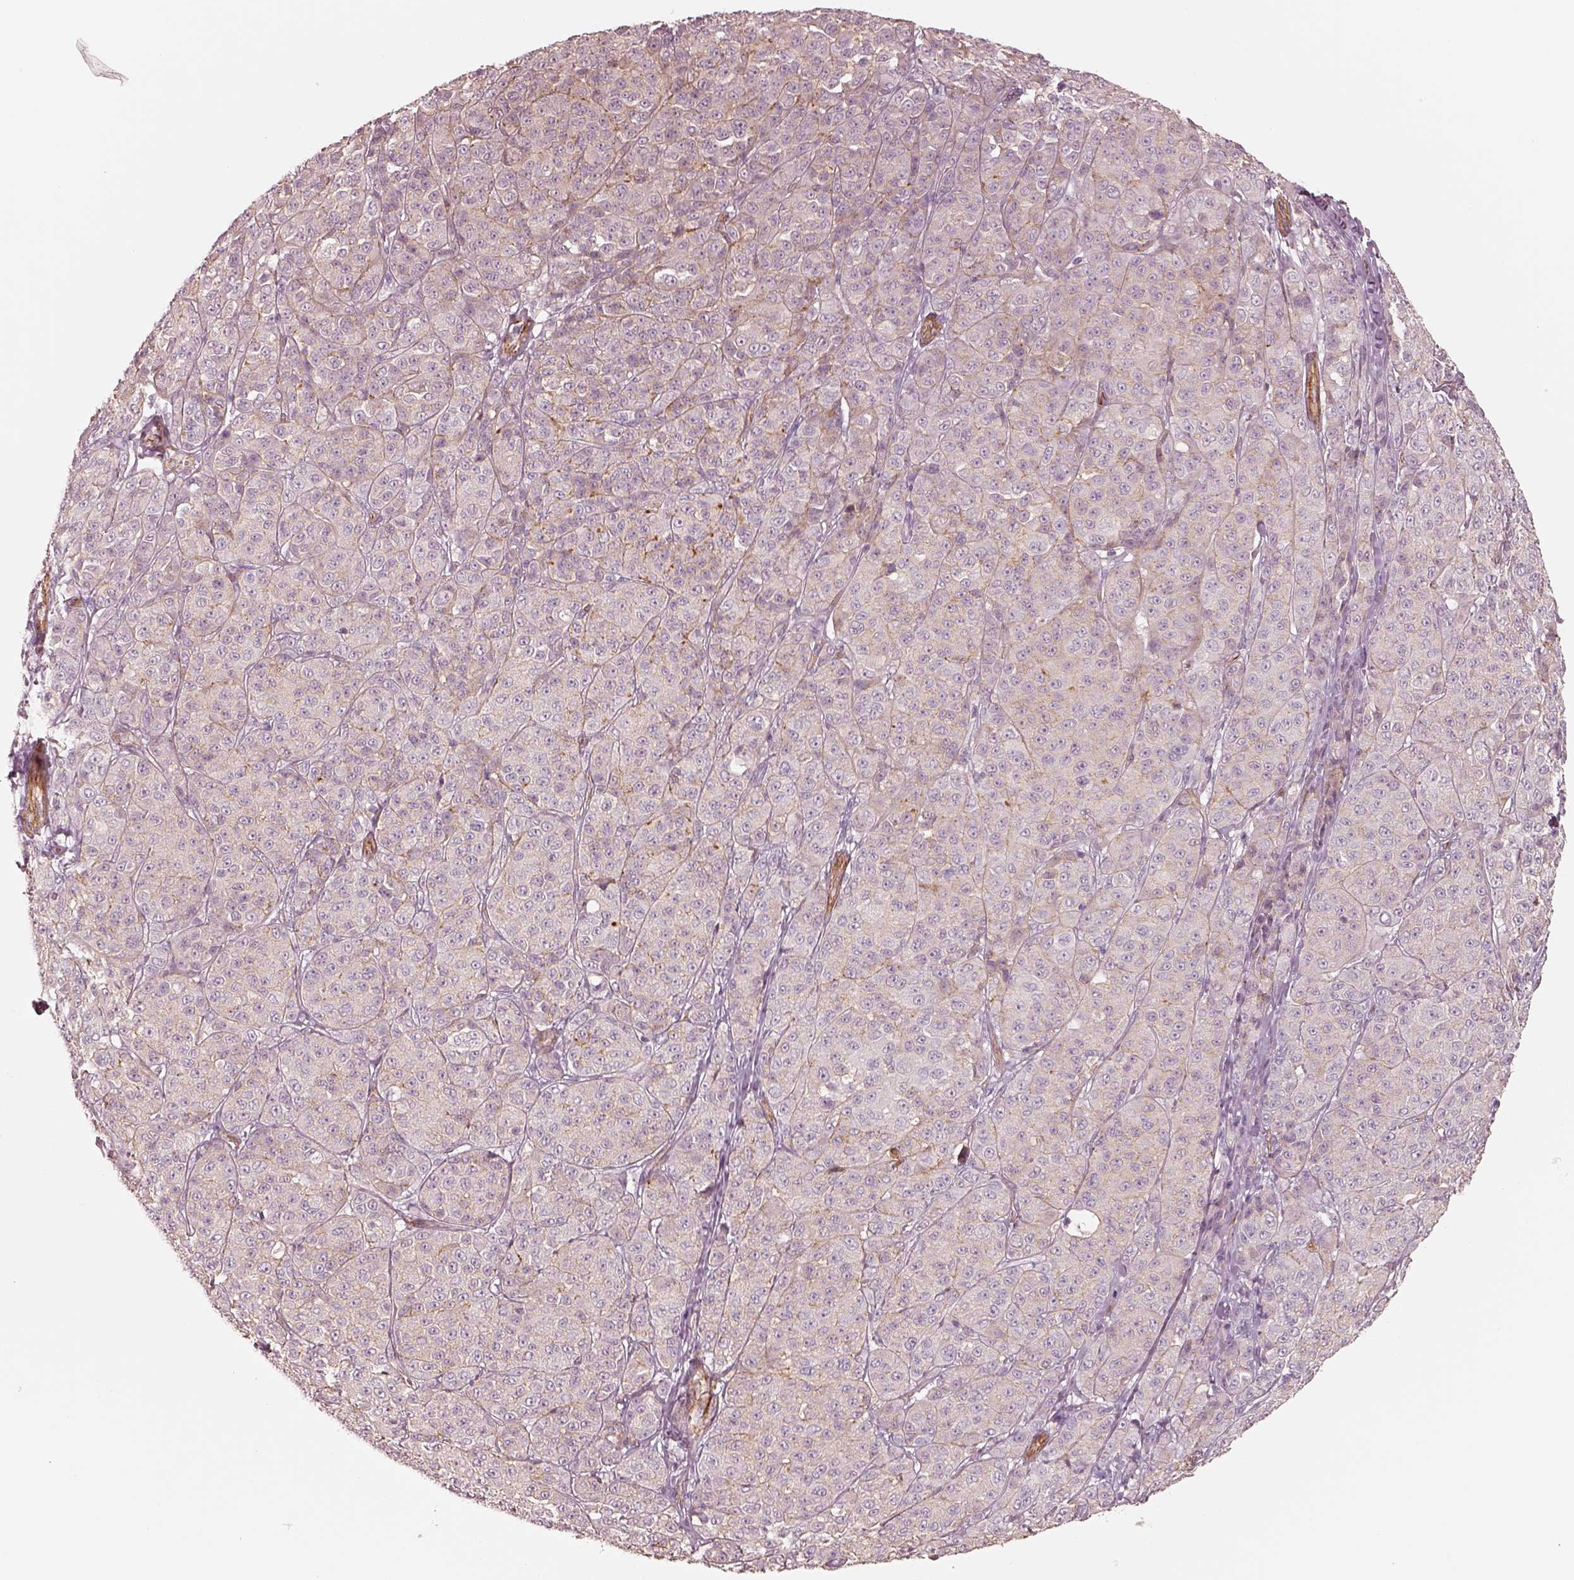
{"staining": {"intensity": "negative", "quantity": "none", "location": "none"}, "tissue": "melanoma", "cell_type": "Tumor cells", "image_type": "cancer", "snomed": [{"axis": "morphology", "description": "Malignant melanoma, NOS"}, {"axis": "topography", "description": "Skin"}], "caption": "Immunohistochemistry (IHC) of human melanoma reveals no expression in tumor cells.", "gene": "CRYM", "patient": {"sex": "male", "age": 89}}